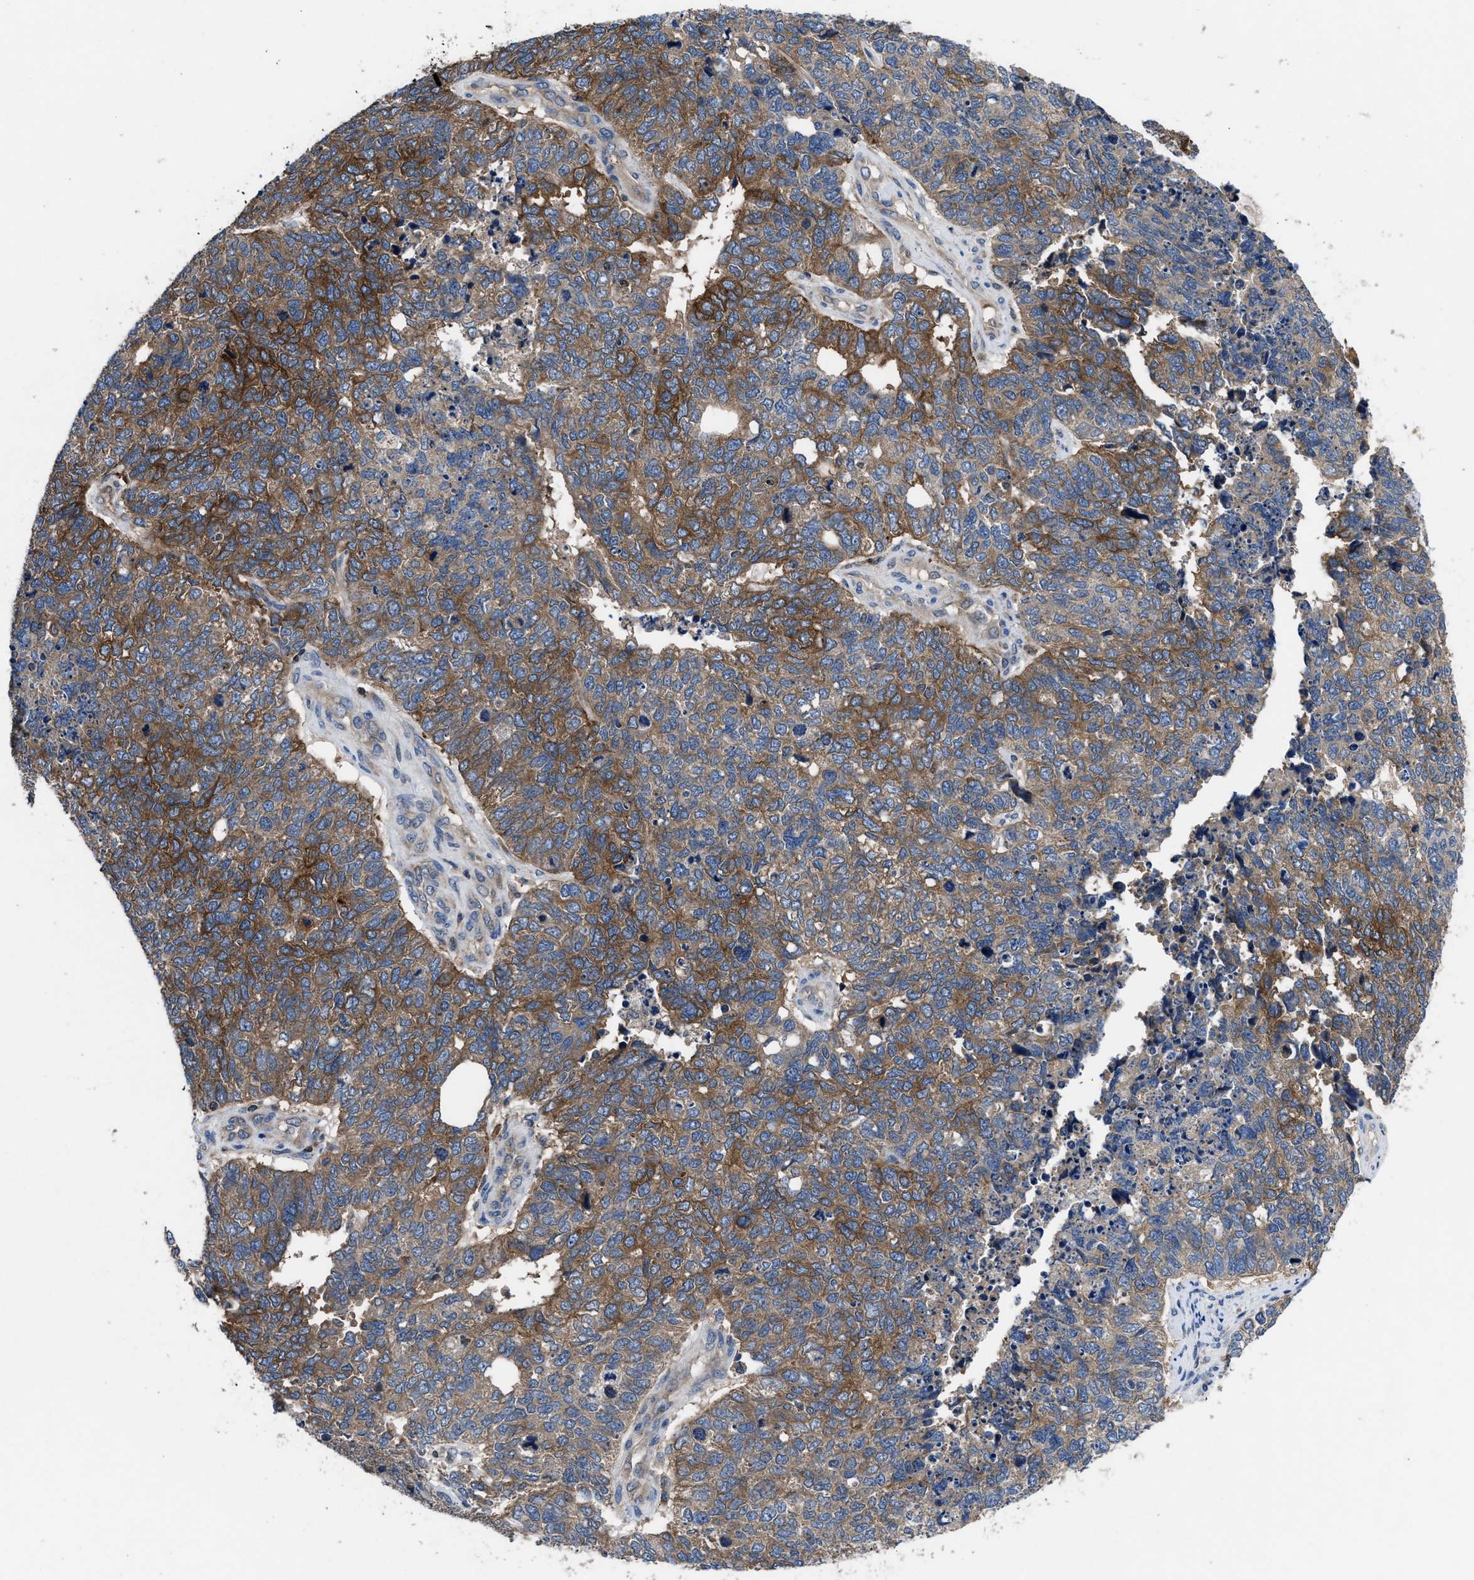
{"staining": {"intensity": "moderate", "quantity": "25%-75%", "location": "cytoplasmic/membranous"}, "tissue": "cervical cancer", "cell_type": "Tumor cells", "image_type": "cancer", "snomed": [{"axis": "morphology", "description": "Squamous cell carcinoma, NOS"}, {"axis": "topography", "description": "Cervix"}], "caption": "Human cervical squamous cell carcinoma stained for a protein (brown) demonstrates moderate cytoplasmic/membranous positive staining in approximately 25%-75% of tumor cells.", "gene": "YBEY", "patient": {"sex": "female", "age": 63}}